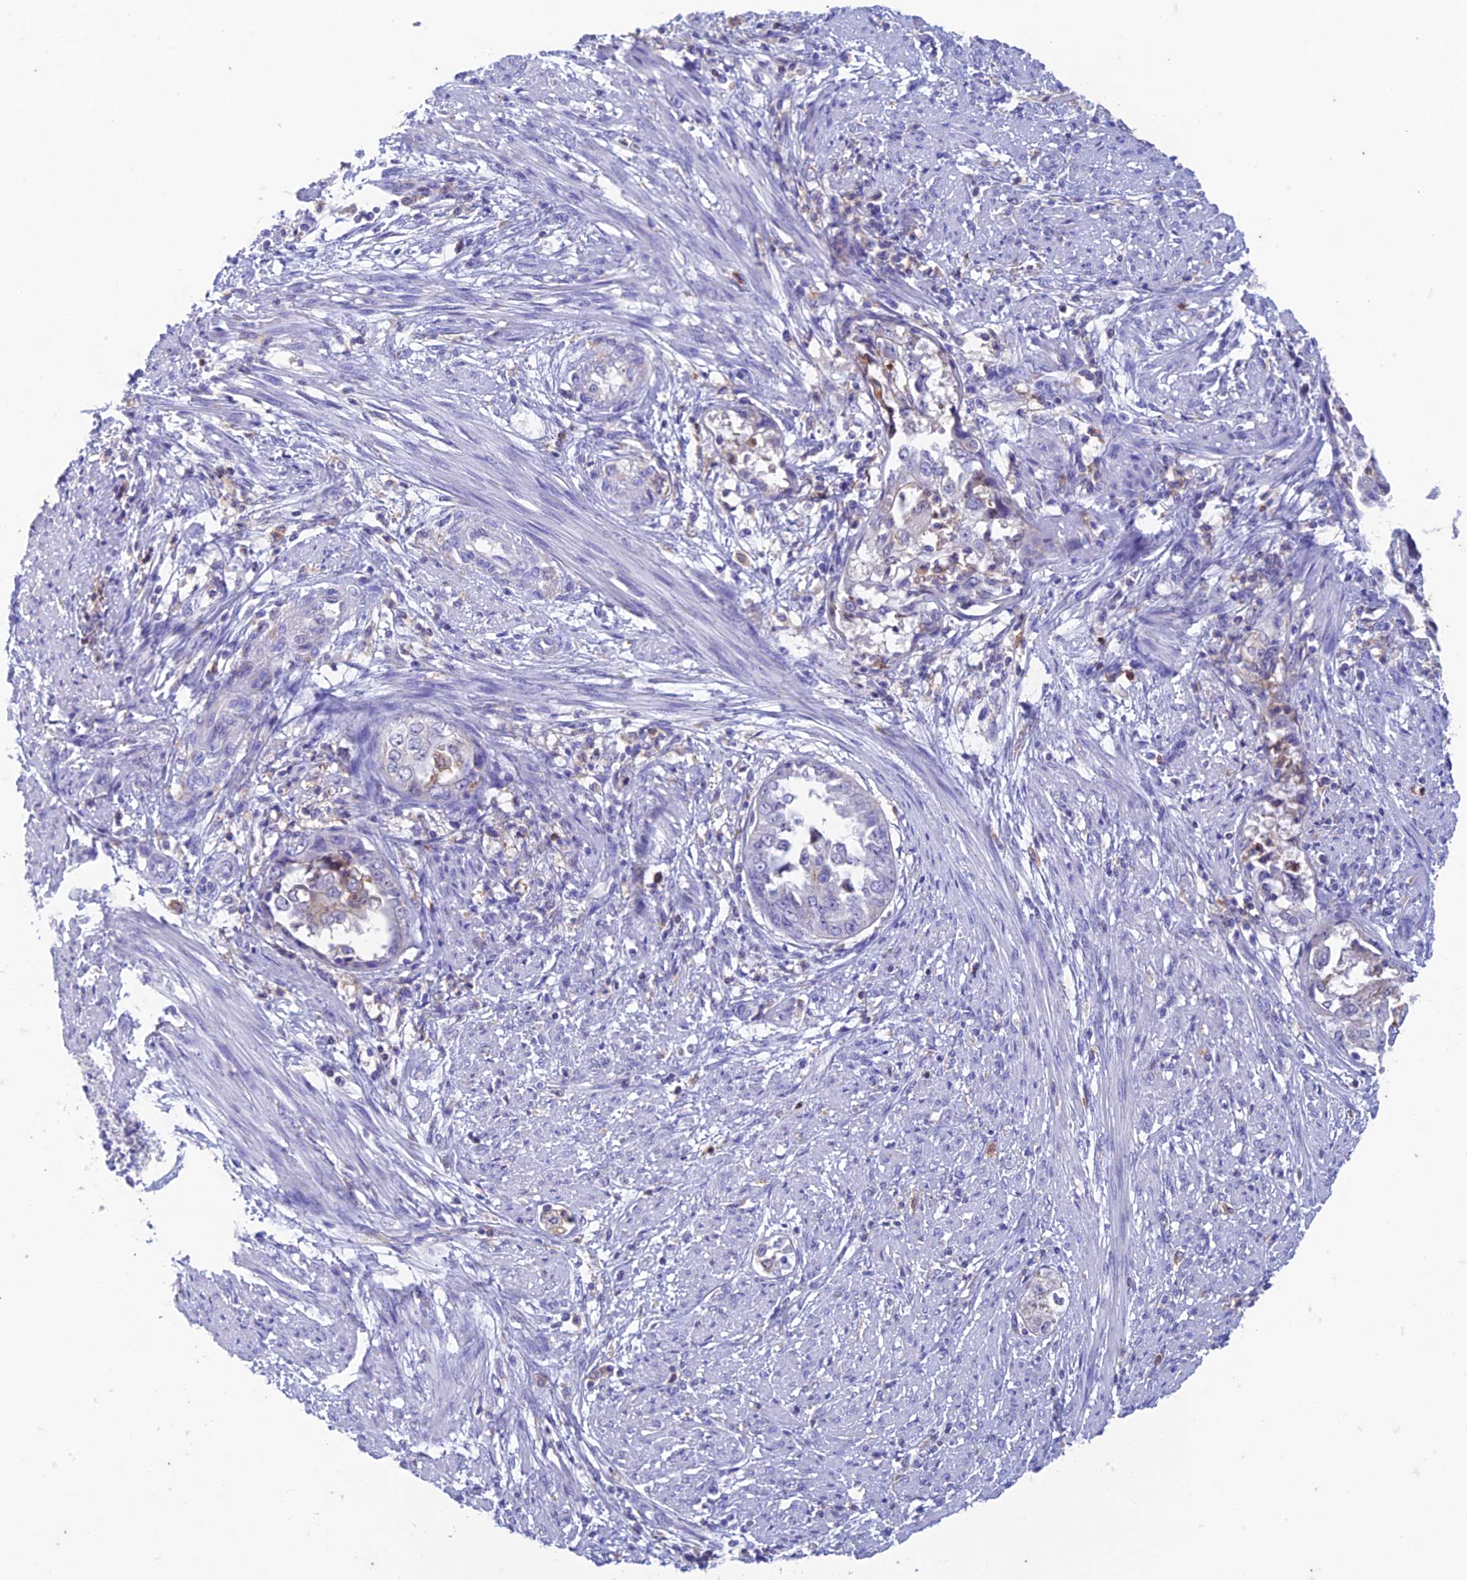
{"staining": {"intensity": "negative", "quantity": "none", "location": "none"}, "tissue": "endometrial cancer", "cell_type": "Tumor cells", "image_type": "cancer", "snomed": [{"axis": "morphology", "description": "Adenocarcinoma, NOS"}, {"axis": "topography", "description": "Endometrium"}], "caption": "High magnification brightfield microscopy of adenocarcinoma (endometrial) stained with DAB (brown) and counterstained with hematoxylin (blue): tumor cells show no significant positivity.", "gene": "FGF7", "patient": {"sex": "female", "age": 85}}